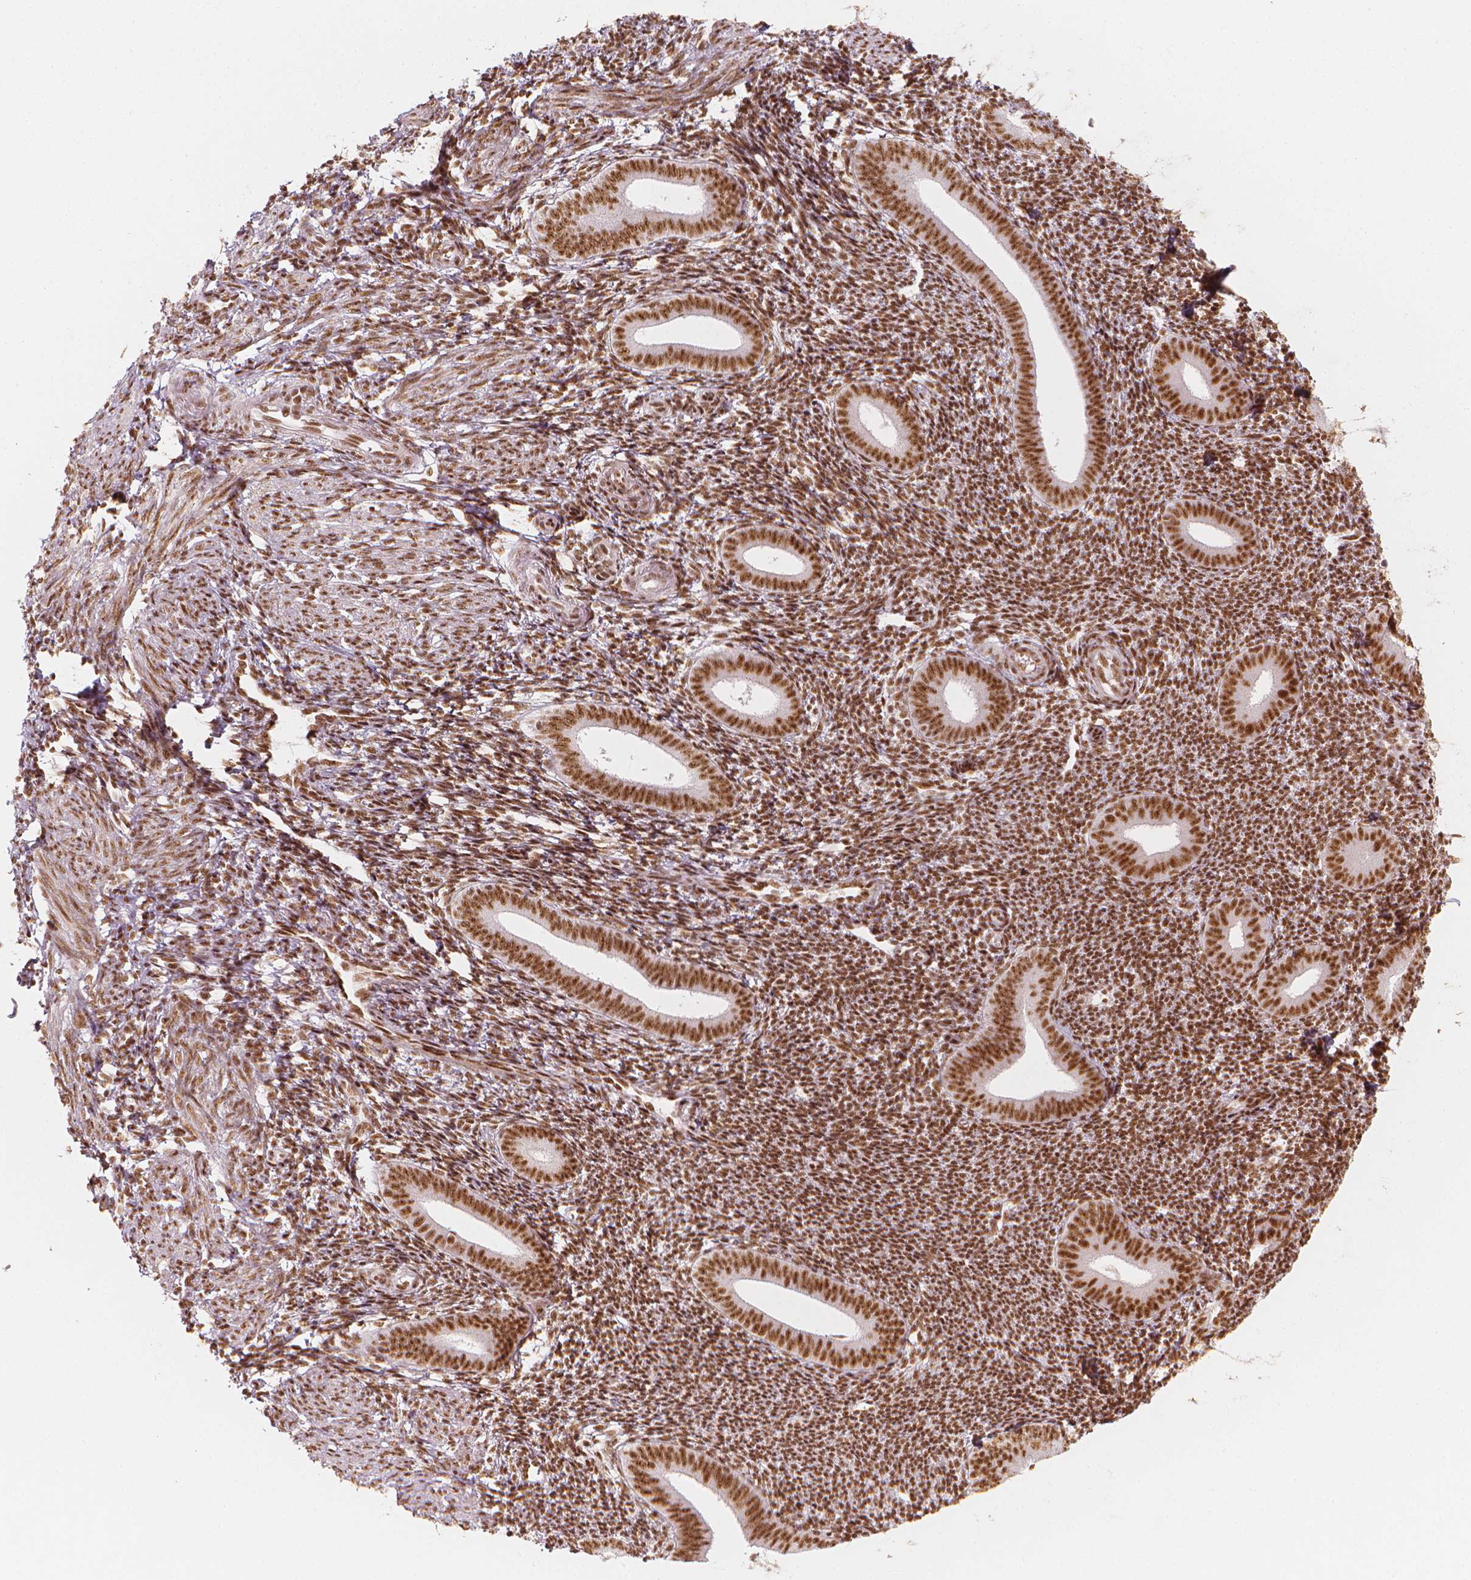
{"staining": {"intensity": "moderate", "quantity": ">75%", "location": "nuclear"}, "tissue": "endometrium", "cell_type": "Cells in endometrial stroma", "image_type": "normal", "snomed": [{"axis": "morphology", "description": "Normal tissue, NOS"}, {"axis": "topography", "description": "Endometrium"}], "caption": "Immunohistochemical staining of normal endometrium reveals moderate nuclear protein expression in about >75% of cells in endometrial stroma. Immunohistochemistry stains the protein in brown and the nuclei are stained blue.", "gene": "ELF2", "patient": {"sex": "female", "age": 25}}